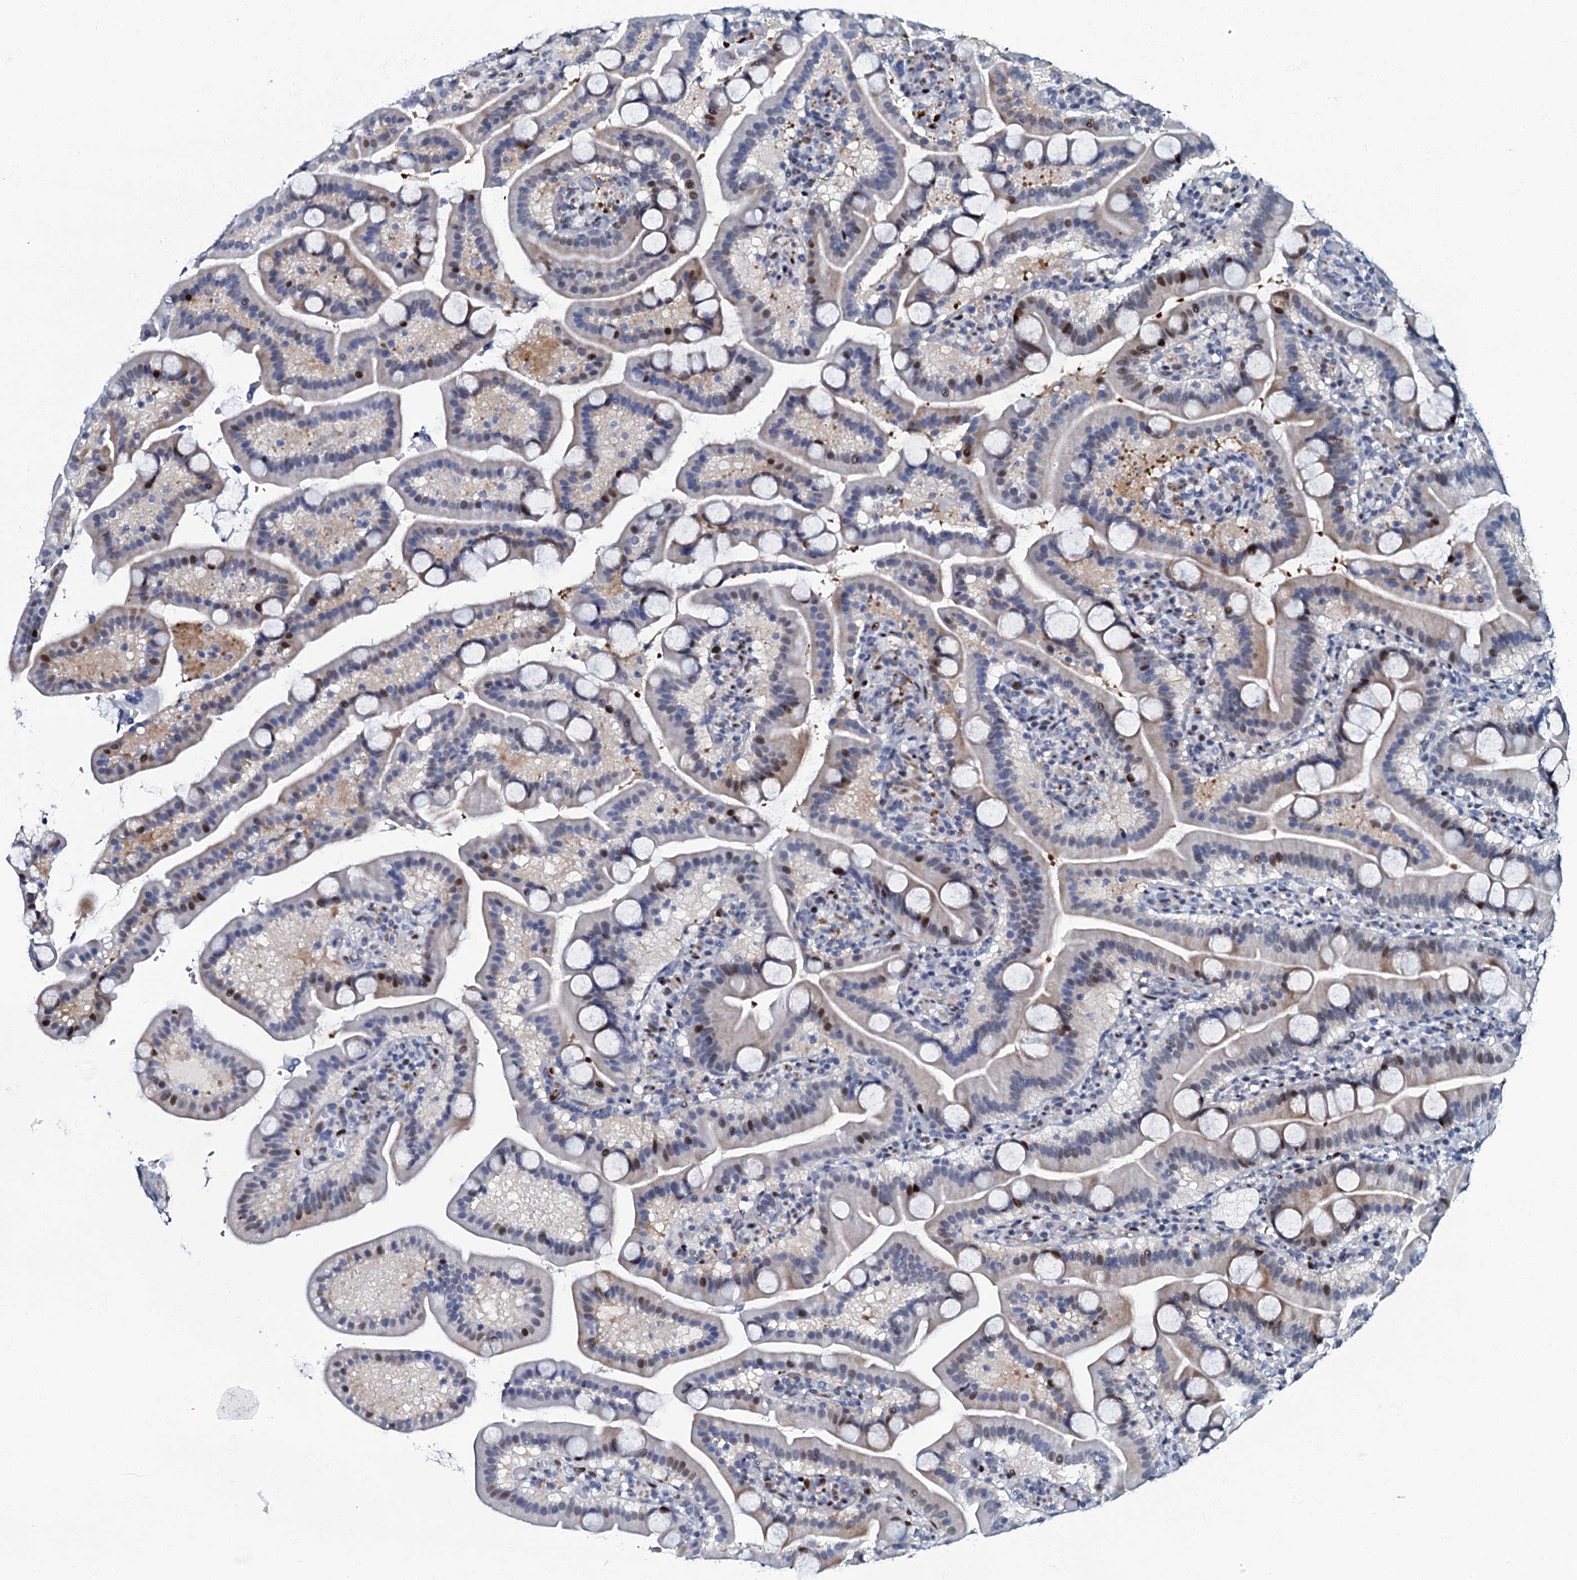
{"staining": {"intensity": "moderate", "quantity": "<25%", "location": "nuclear"}, "tissue": "duodenum", "cell_type": "Glandular cells", "image_type": "normal", "snomed": [{"axis": "morphology", "description": "Normal tissue, NOS"}, {"axis": "topography", "description": "Duodenum"}], "caption": "Immunohistochemistry (IHC) photomicrograph of normal duodenum: human duodenum stained using IHC demonstrates low levels of moderate protein expression localized specifically in the nuclear of glandular cells, appearing as a nuclear brown color.", "gene": "MFSD5", "patient": {"sex": "male", "age": 55}}